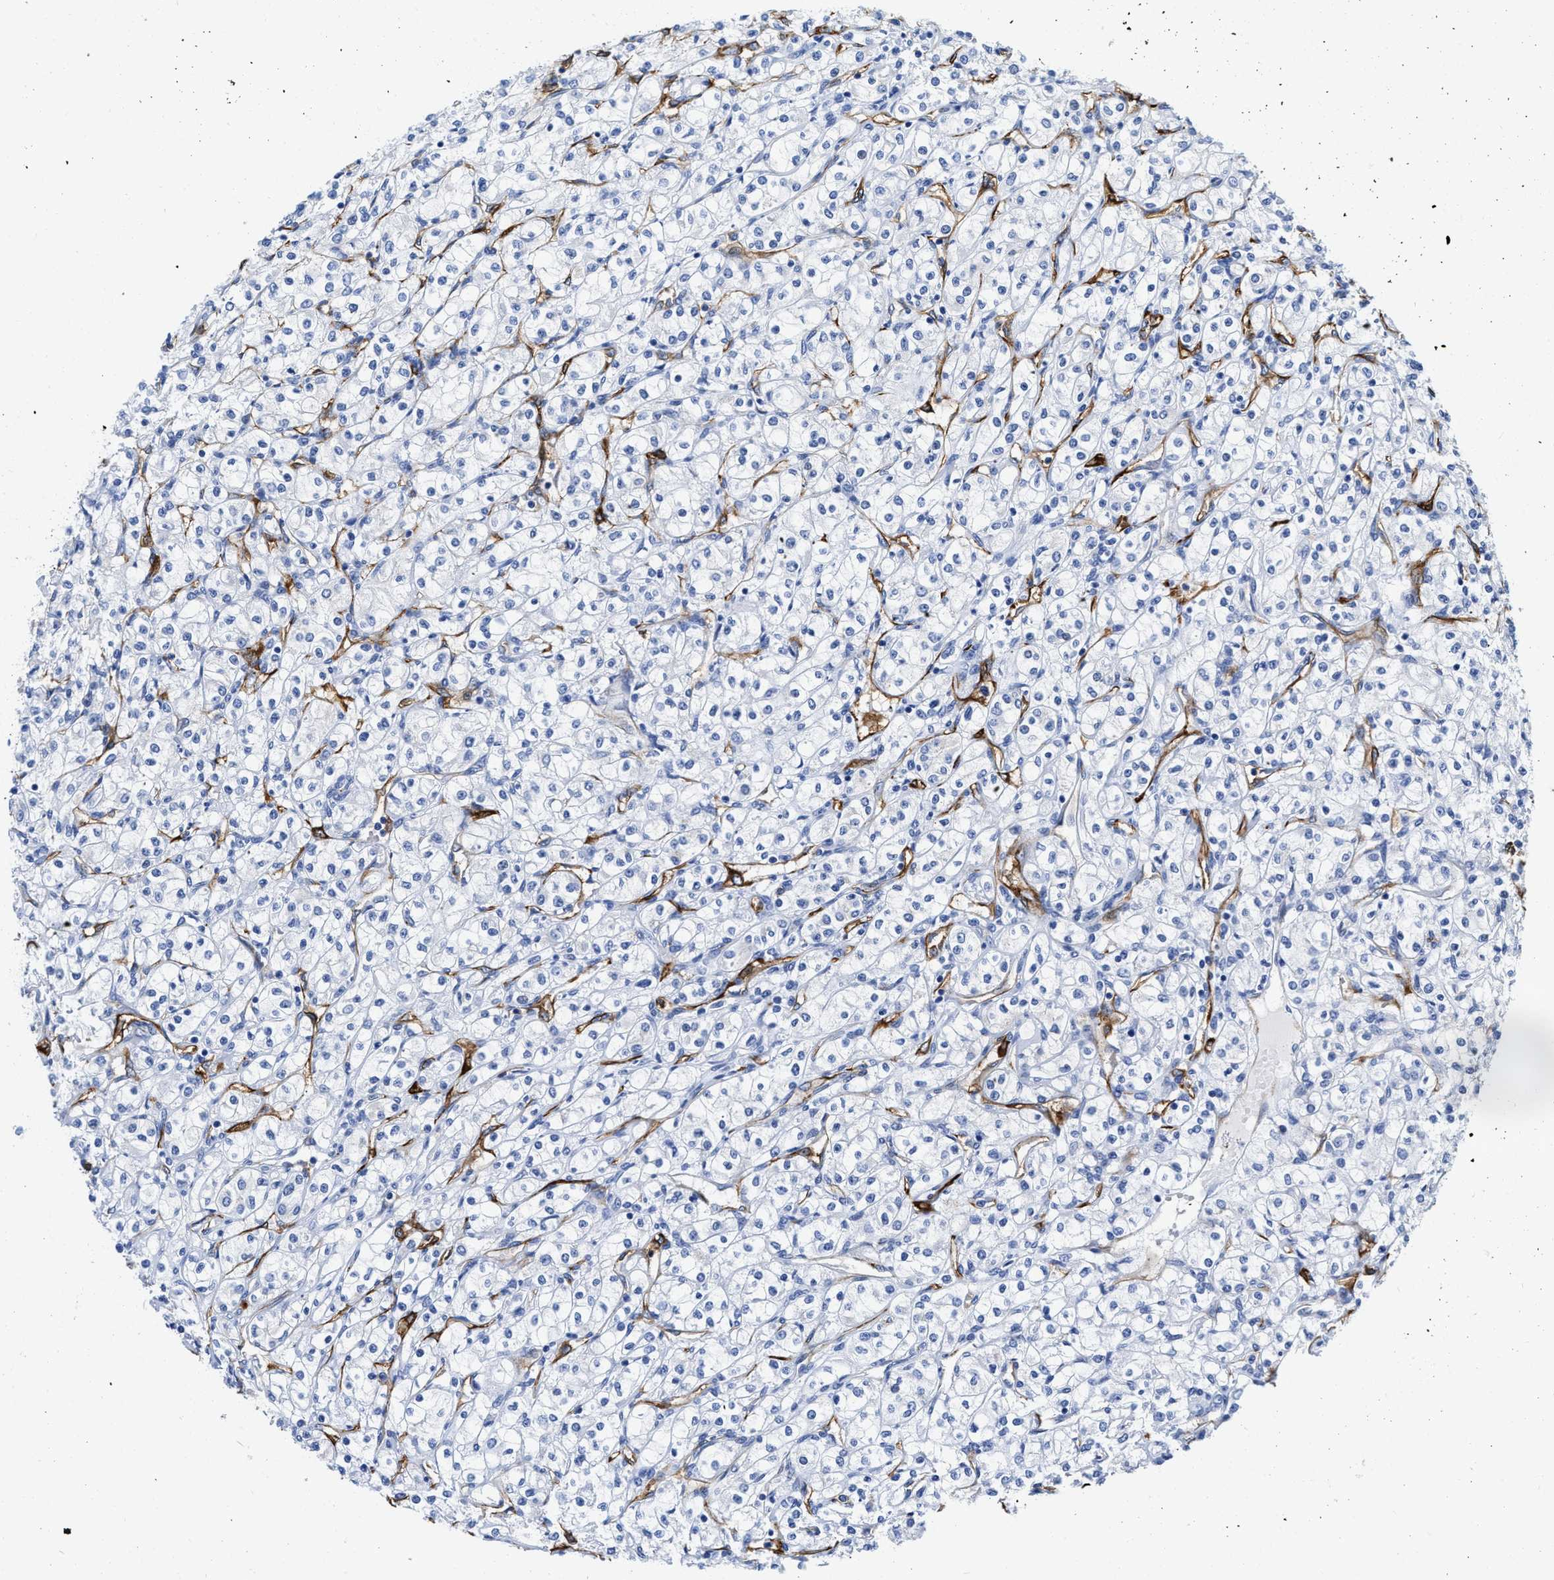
{"staining": {"intensity": "negative", "quantity": "none", "location": "none"}, "tissue": "renal cancer", "cell_type": "Tumor cells", "image_type": "cancer", "snomed": [{"axis": "morphology", "description": "Adenocarcinoma, NOS"}, {"axis": "topography", "description": "Kidney"}], "caption": "IHC of human adenocarcinoma (renal) demonstrates no expression in tumor cells. Brightfield microscopy of IHC stained with DAB (brown) and hematoxylin (blue), captured at high magnification.", "gene": "TVP23B", "patient": {"sex": "male", "age": 77}}